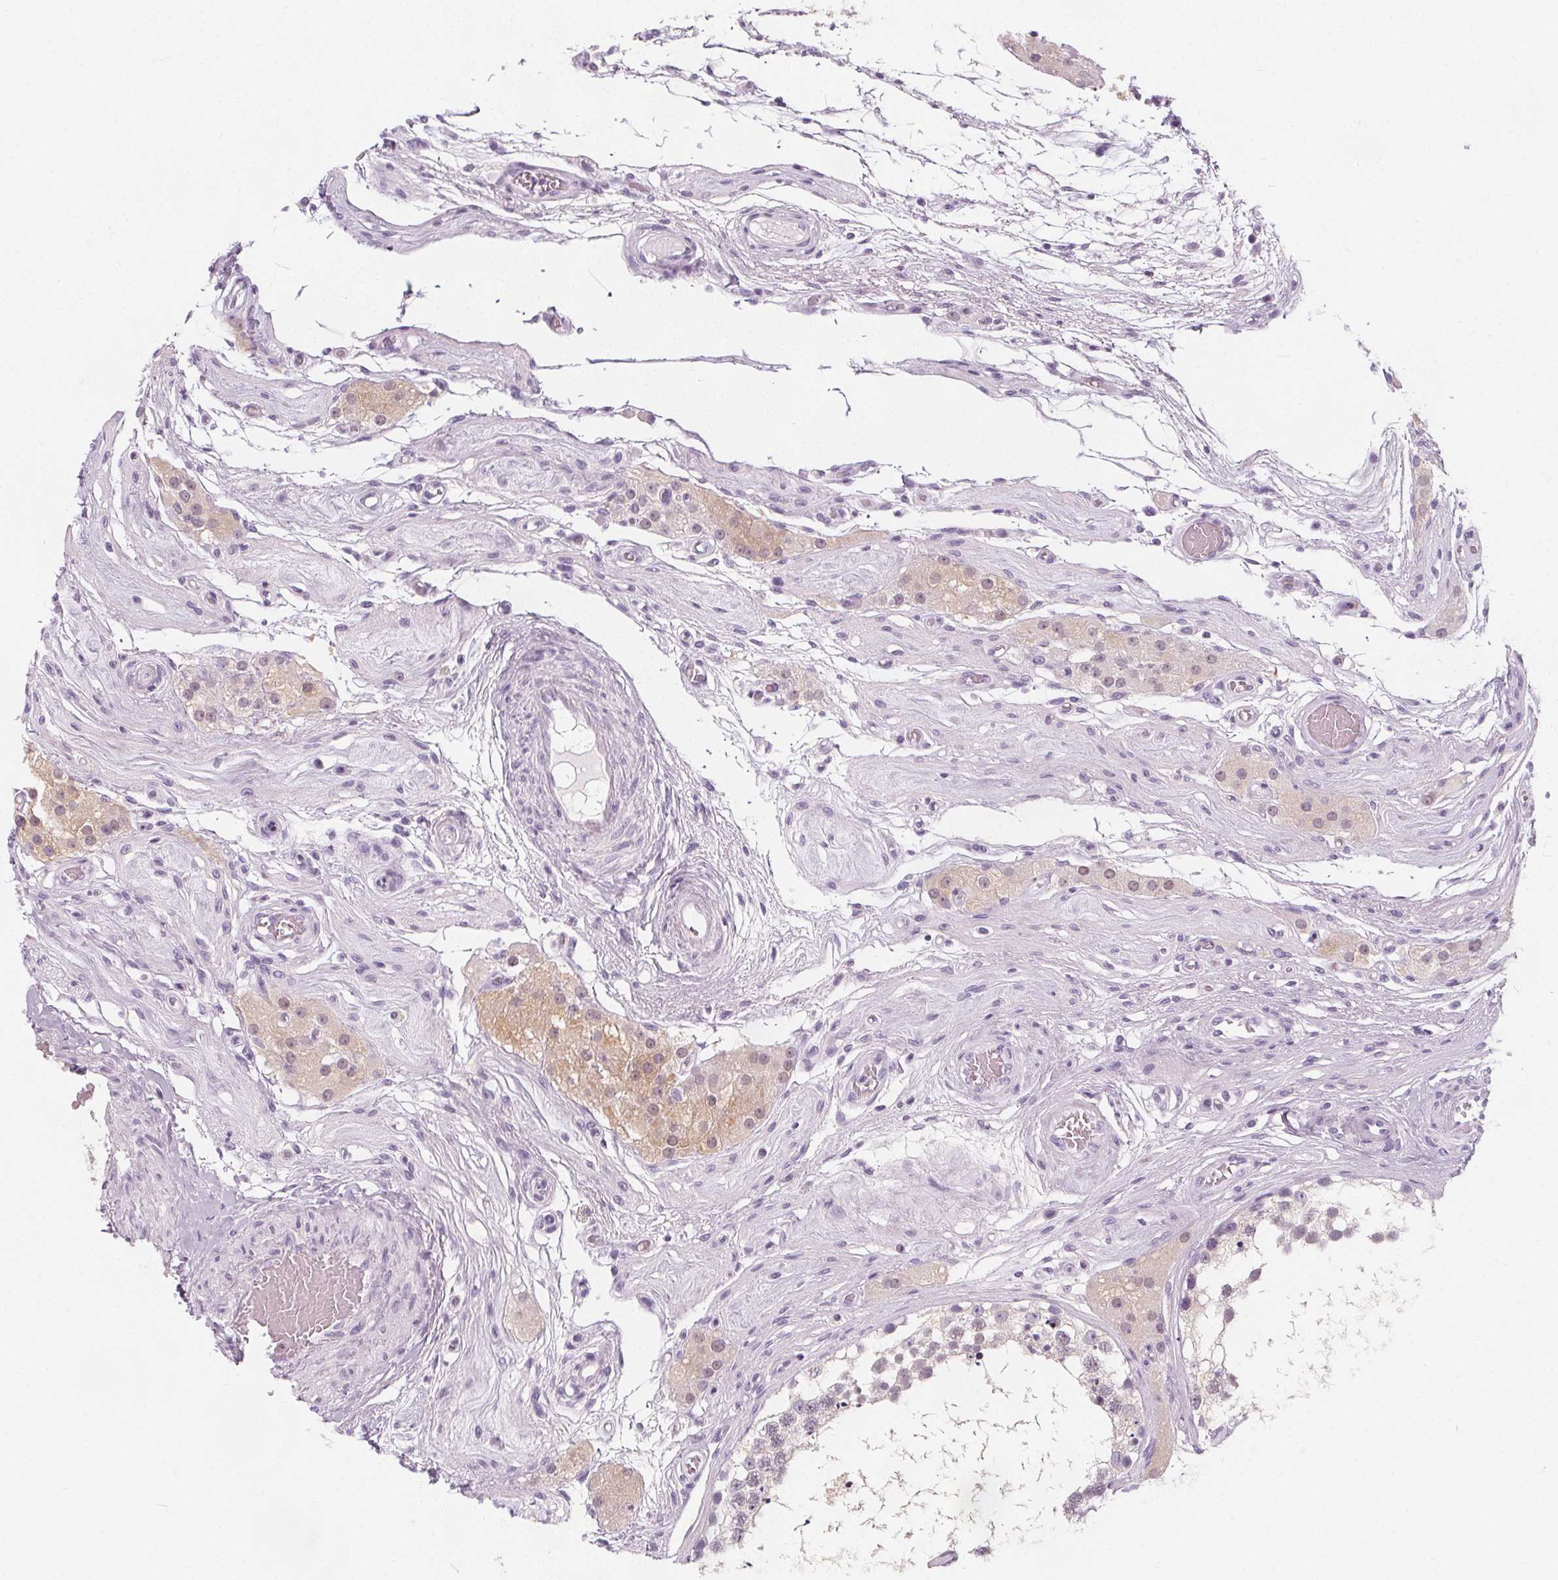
{"staining": {"intensity": "negative", "quantity": "none", "location": "none"}, "tissue": "testis", "cell_type": "Cells in seminiferous ducts", "image_type": "normal", "snomed": [{"axis": "morphology", "description": "Normal tissue, NOS"}, {"axis": "morphology", "description": "Seminoma, NOS"}, {"axis": "topography", "description": "Testis"}], "caption": "Immunohistochemistry (IHC) micrograph of normal testis stained for a protein (brown), which shows no staining in cells in seminiferous ducts. The staining was performed using DAB (3,3'-diaminobenzidine) to visualize the protein expression in brown, while the nuclei were stained in blue with hematoxylin (Magnification: 20x).", "gene": "UGP2", "patient": {"sex": "male", "age": 65}}